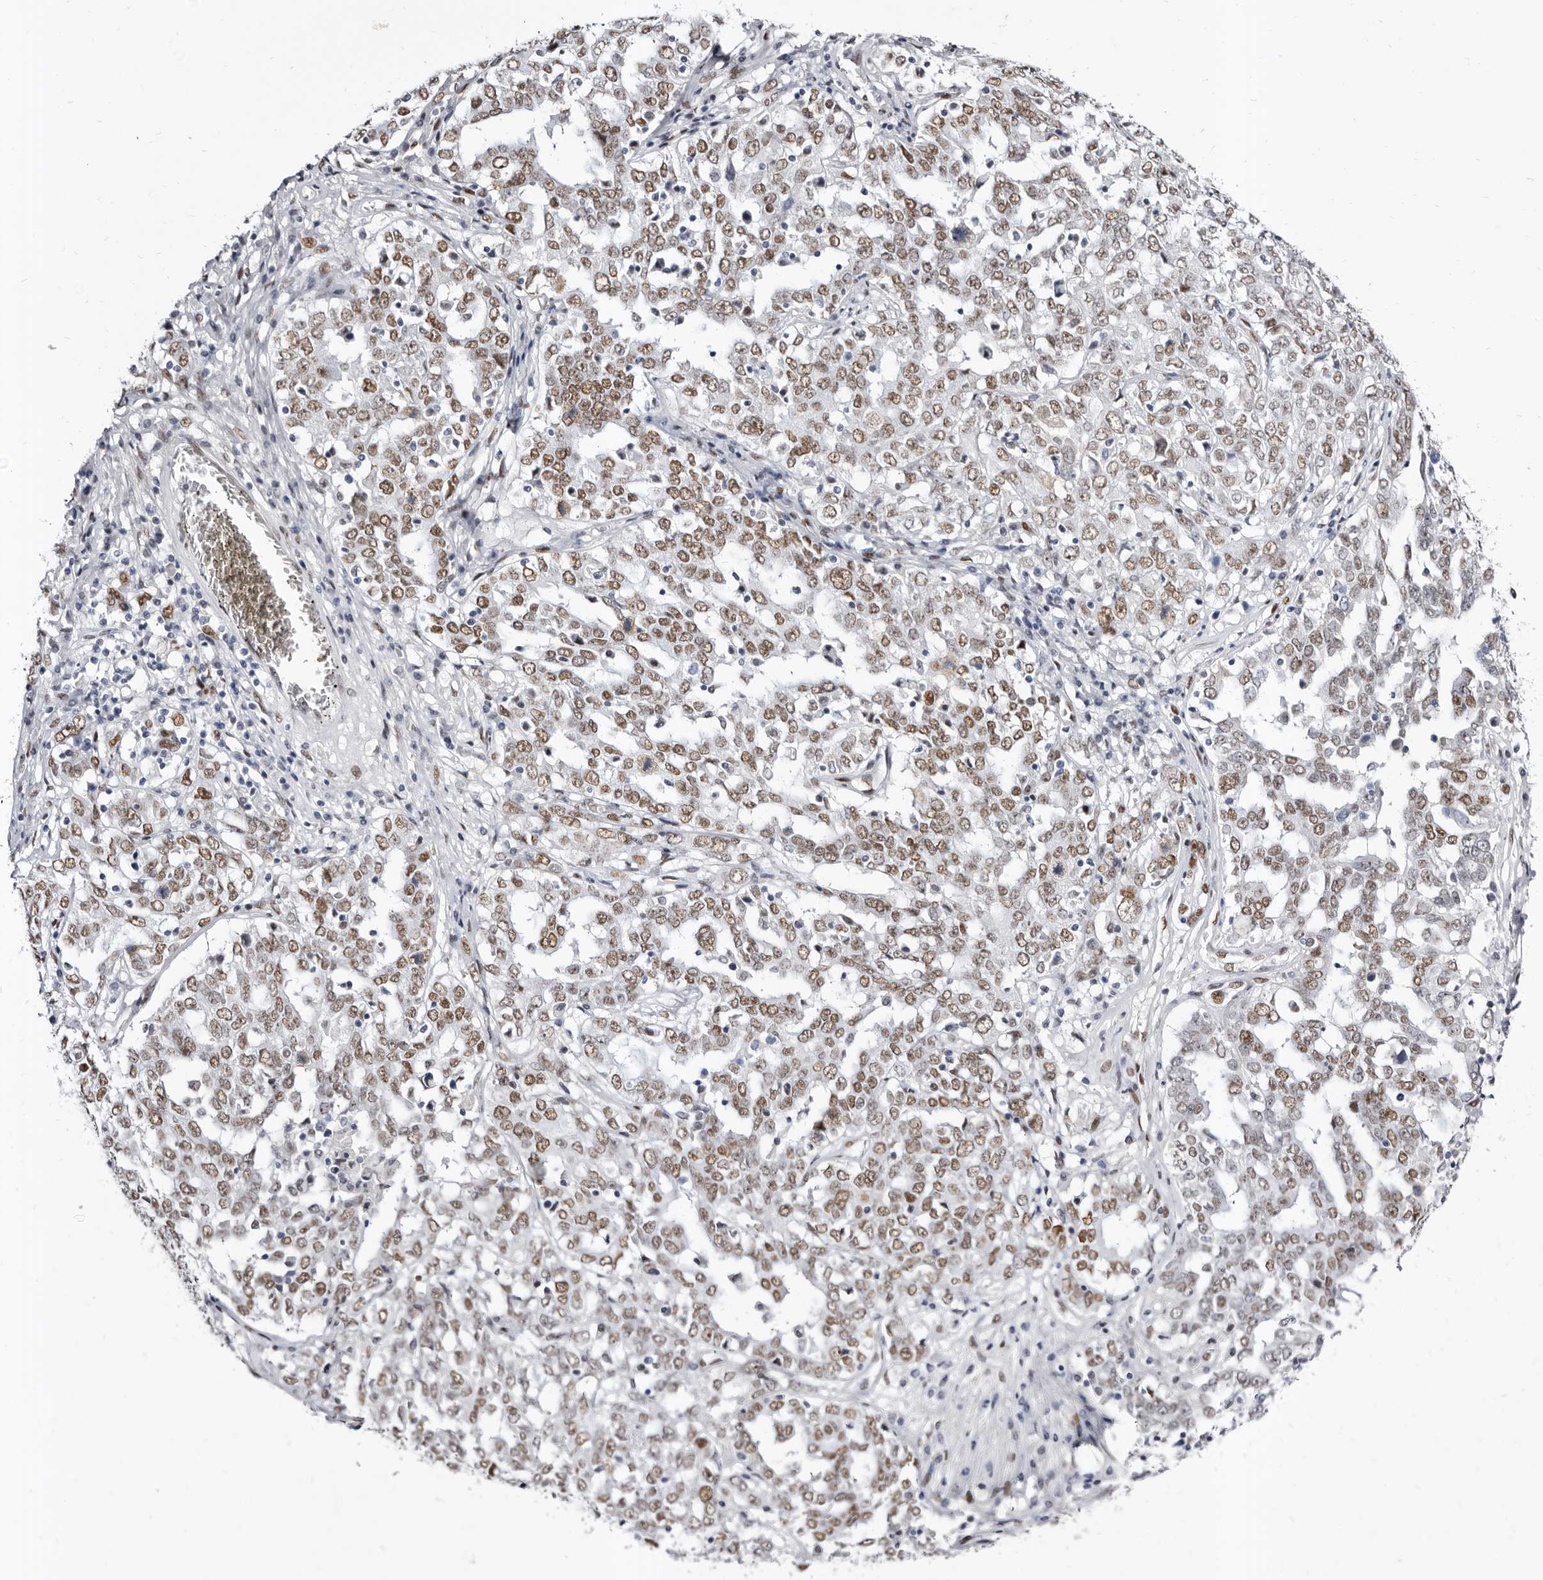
{"staining": {"intensity": "moderate", "quantity": ">75%", "location": "nuclear"}, "tissue": "ovarian cancer", "cell_type": "Tumor cells", "image_type": "cancer", "snomed": [{"axis": "morphology", "description": "Carcinoma, endometroid"}, {"axis": "topography", "description": "Ovary"}], "caption": "Tumor cells display medium levels of moderate nuclear expression in about >75% of cells in ovarian cancer (endometroid carcinoma). The protein is stained brown, and the nuclei are stained in blue (DAB (3,3'-diaminobenzidine) IHC with brightfield microscopy, high magnification).", "gene": "ZNF326", "patient": {"sex": "female", "age": 62}}